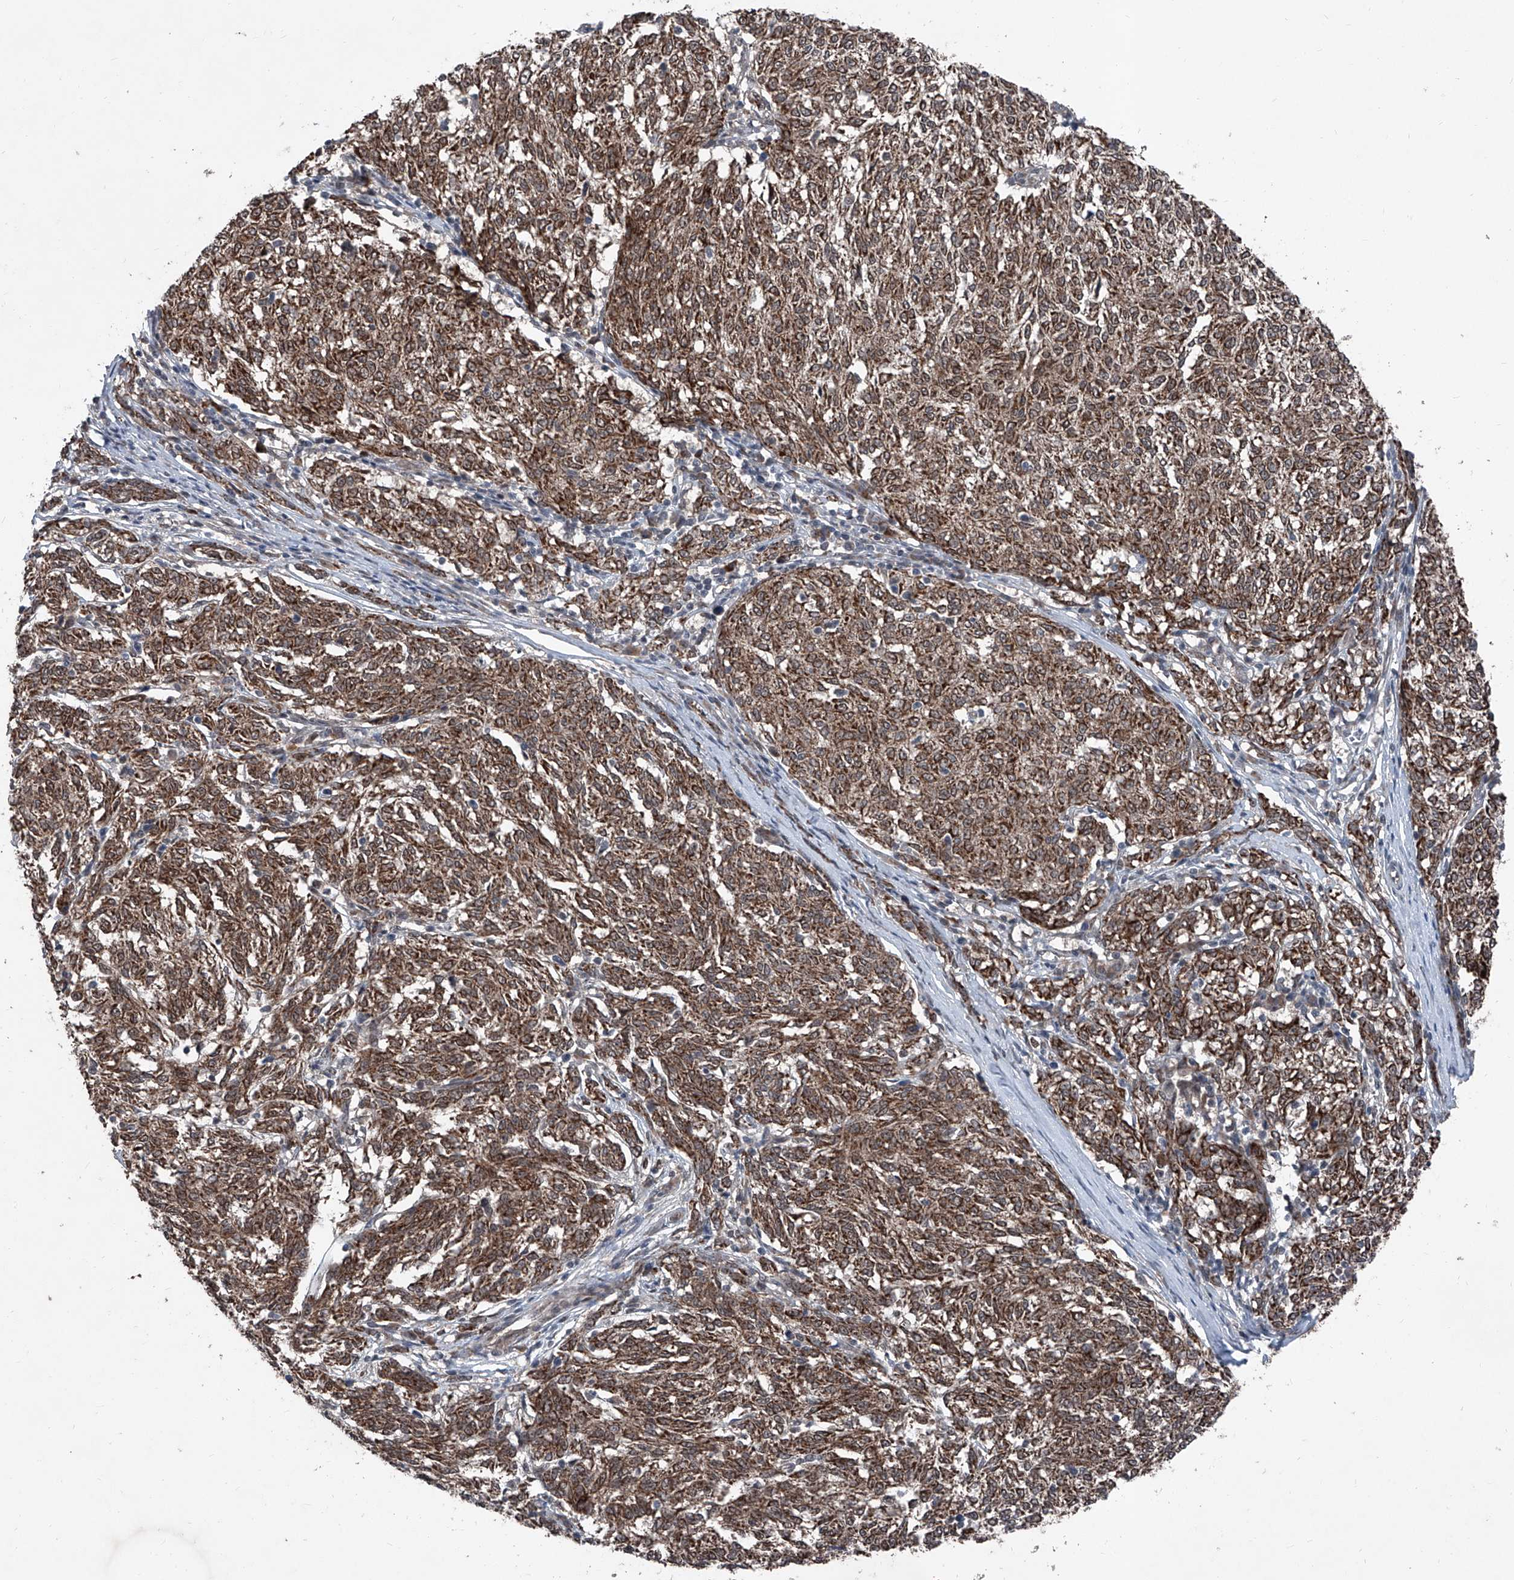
{"staining": {"intensity": "strong", "quantity": ">75%", "location": "cytoplasmic/membranous"}, "tissue": "melanoma", "cell_type": "Tumor cells", "image_type": "cancer", "snomed": [{"axis": "morphology", "description": "Malignant melanoma, NOS"}, {"axis": "topography", "description": "Skin"}], "caption": "Human malignant melanoma stained with a protein marker displays strong staining in tumor cells.", "gene": "COA7", "patient": {"sex": "female", "age": 72}}